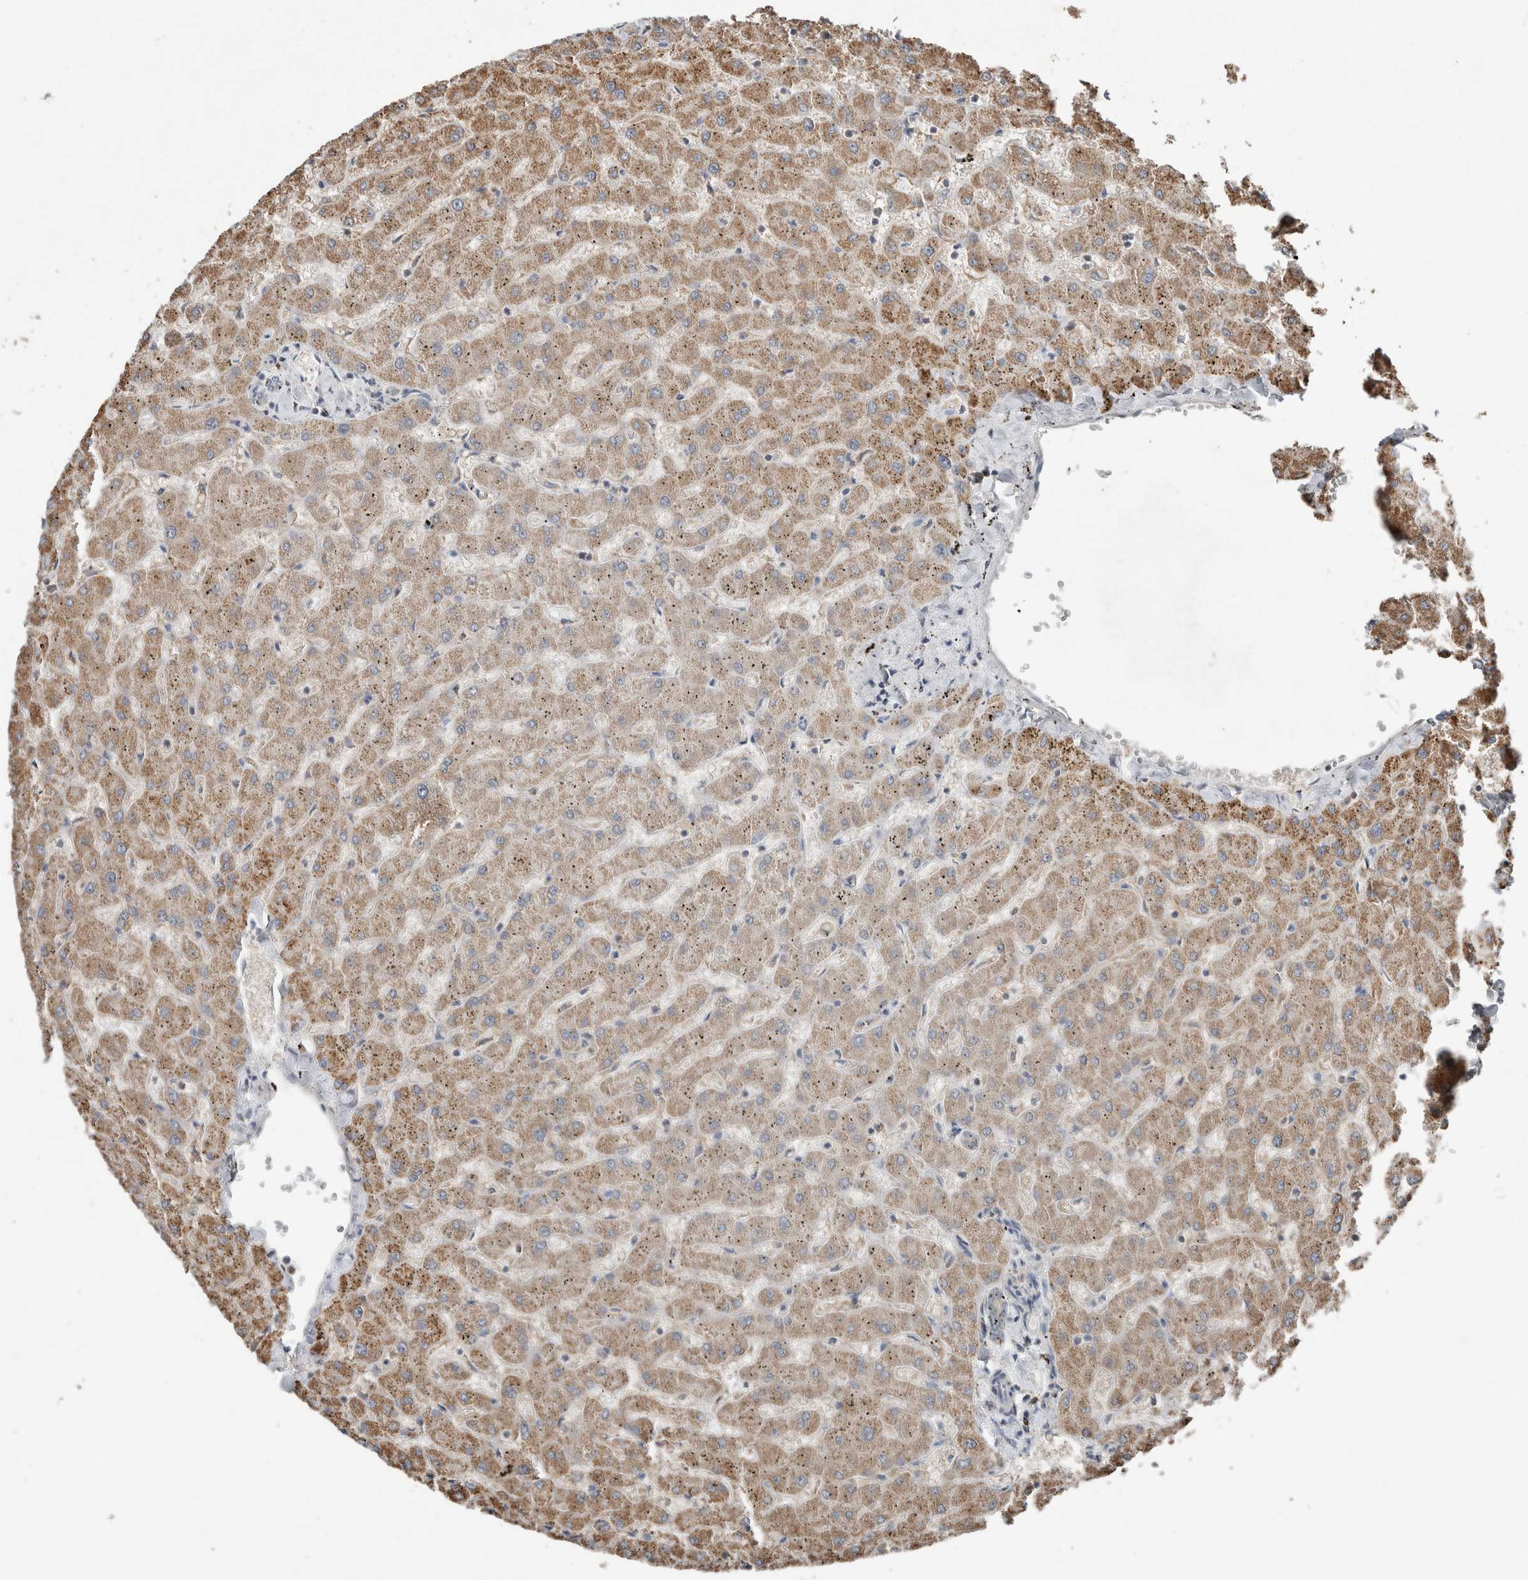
{"staining": {"intensity": "weak", "quantity": "<25%", "location": "cytoplasmic/membranous"}, "tissue": "liver", "cell_type": "Cholangiocytes", "image_type": "normal", "snomed": [{"axis": "morphology", "description": "Normal tissue, NOS"}, {"axis": "topography", "description": "Liver"}], "caption": "The IHC image has no significant positivity in cholangiocytes of liver. (DAB (3,3'-diaminobenzidine) immunohistochemistry (IHC) visualized using brightfield microscopy, high magnification).", "gene": "KLK14", "patient": {"sex": "female", "age": 63}}